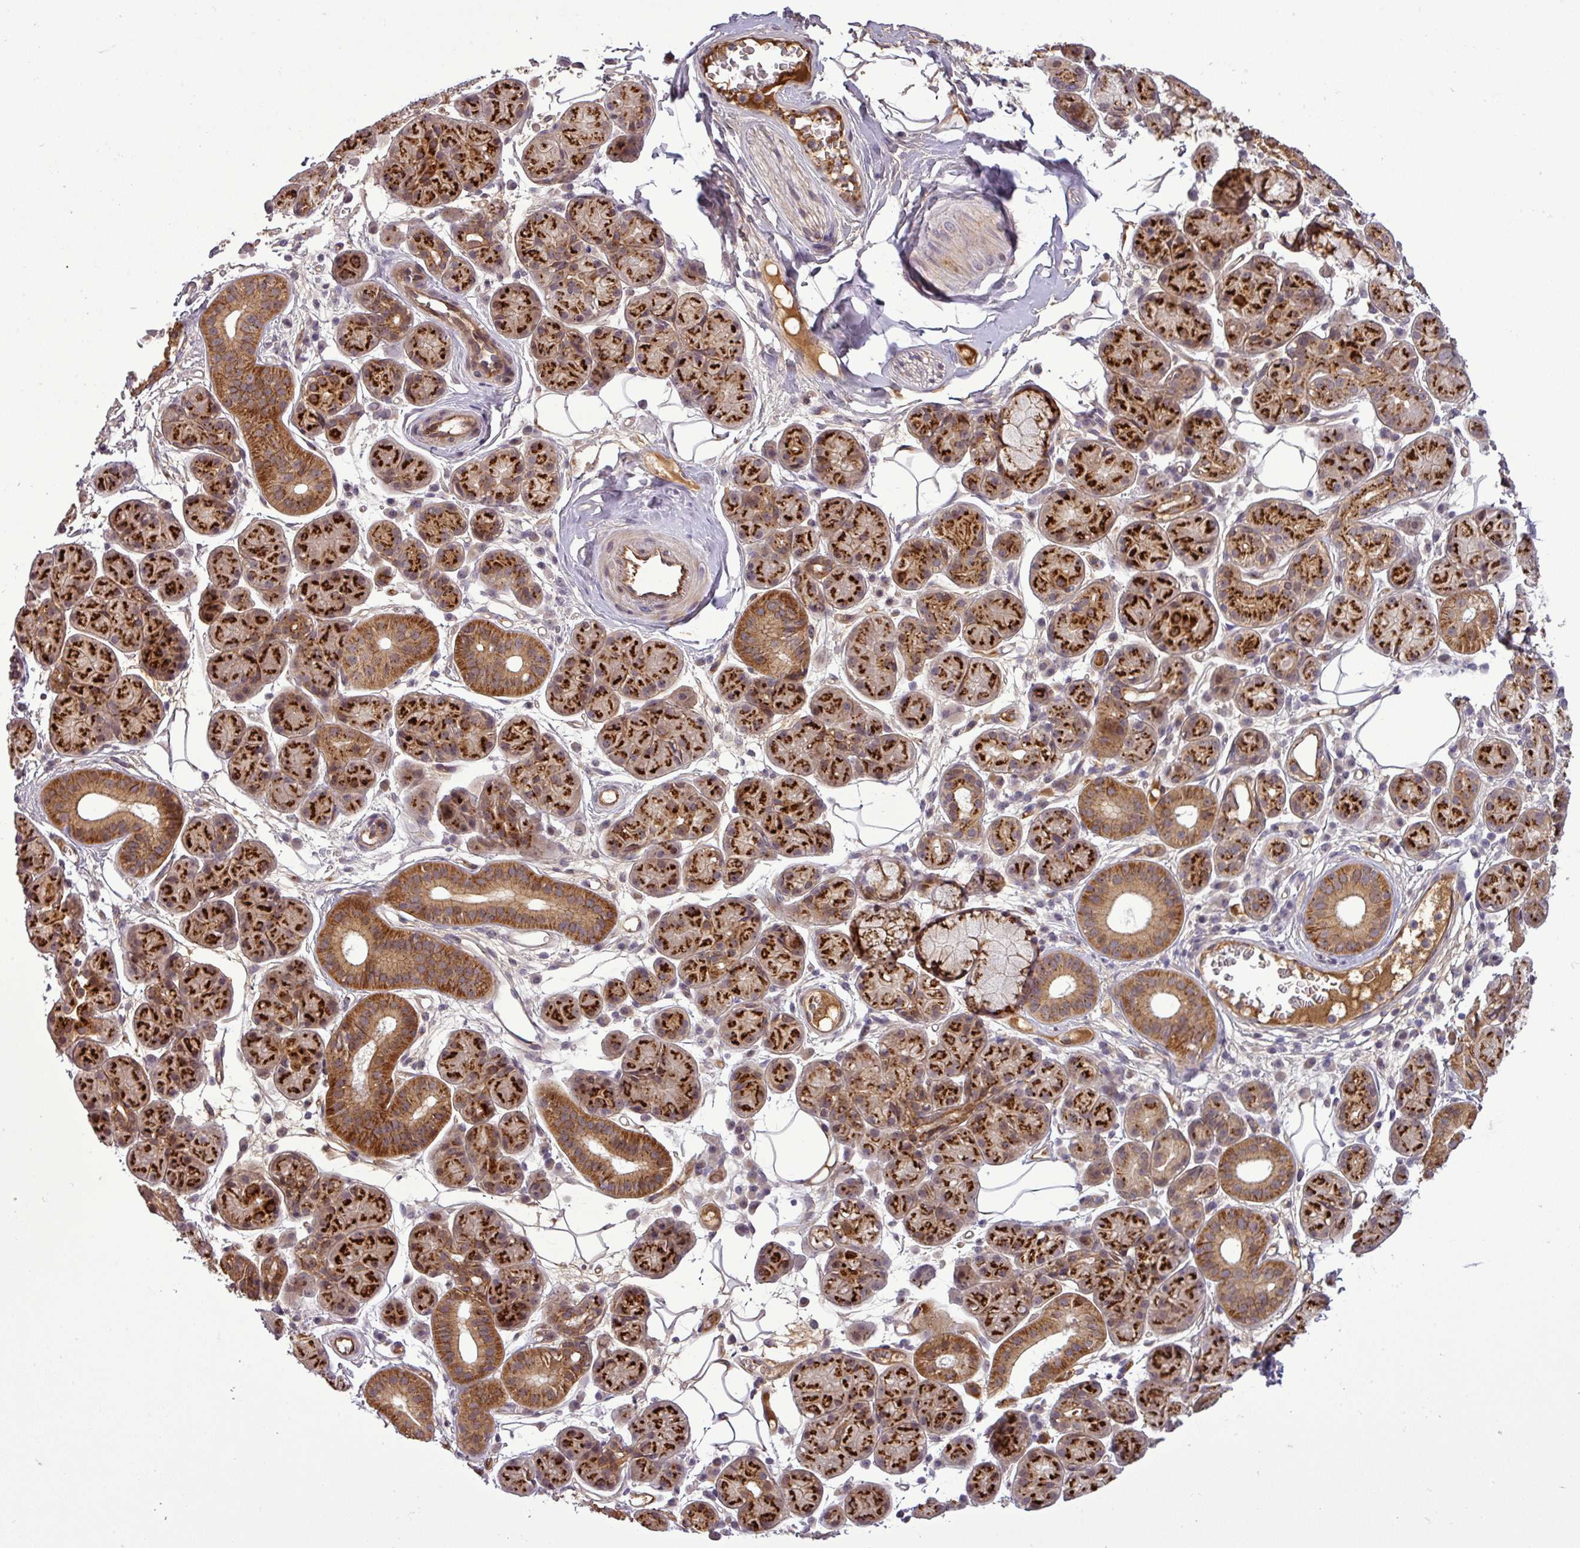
{"staining": {"intensity": "strong", "quantity": ">75%", "location": "cytoplasmic/membranous"}, "tissue": "salivary gland", "cell_type": "Glandular cells", "image_type": "normal", "snomed": [{"axis": "morphology", "description": "Squamous cell carcinoma, NOS"}, {"axis": "topography", "description": "Skin"}, {"axis": "topography", "description": "Head-Neck"}], "caption": "Immunohistochemistry (IHC) staining of benign salivary gland, which reveals high levels of strong cytoplasmic/membranous positivity in about >75% of glandular cells indicating strong cytoplasmic/membranous protein staining. The staining was performed using DAB (brown) for protein detection and nuclei were counterstained in hematoxylin (blue).", "gene": "PCDH1", "patient": {"sex": "male", "age": 80}}